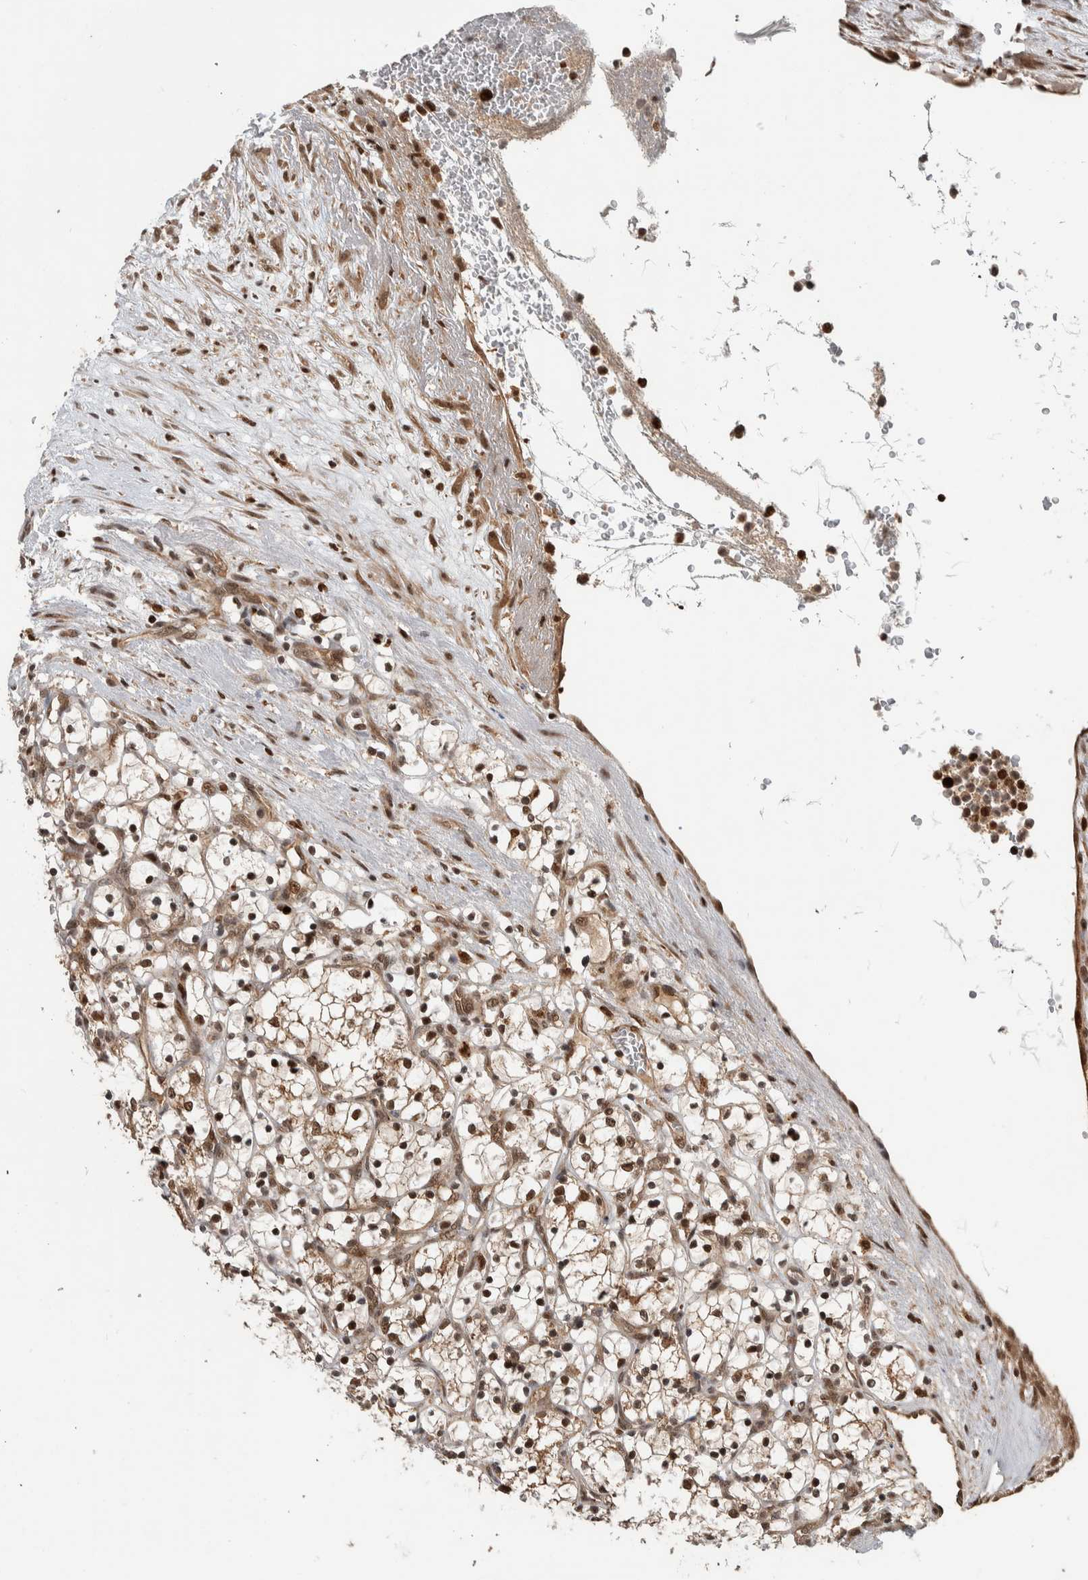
{"staining": {"intensity": "moderate", "quantity": ">75%", "location": "nuclear"}, "tissue": "renal cancer", "cell_type": "Tumor cells", "image_type": "cancer", "snomed": [{"axis": "morphology", "description": "Adenocarcinoma, NOS"}, {"axis": "topography", "description": "Kidney"}], "caption": "High-power microscopy captured an immunohistochemistry micrograph of adenocarcinoma (renal), revealing moderate nuclear positivity in about >75% of tumor cells.", "gene": "RPS6KA4", "patient": {"sex": "female", "age": 69}}